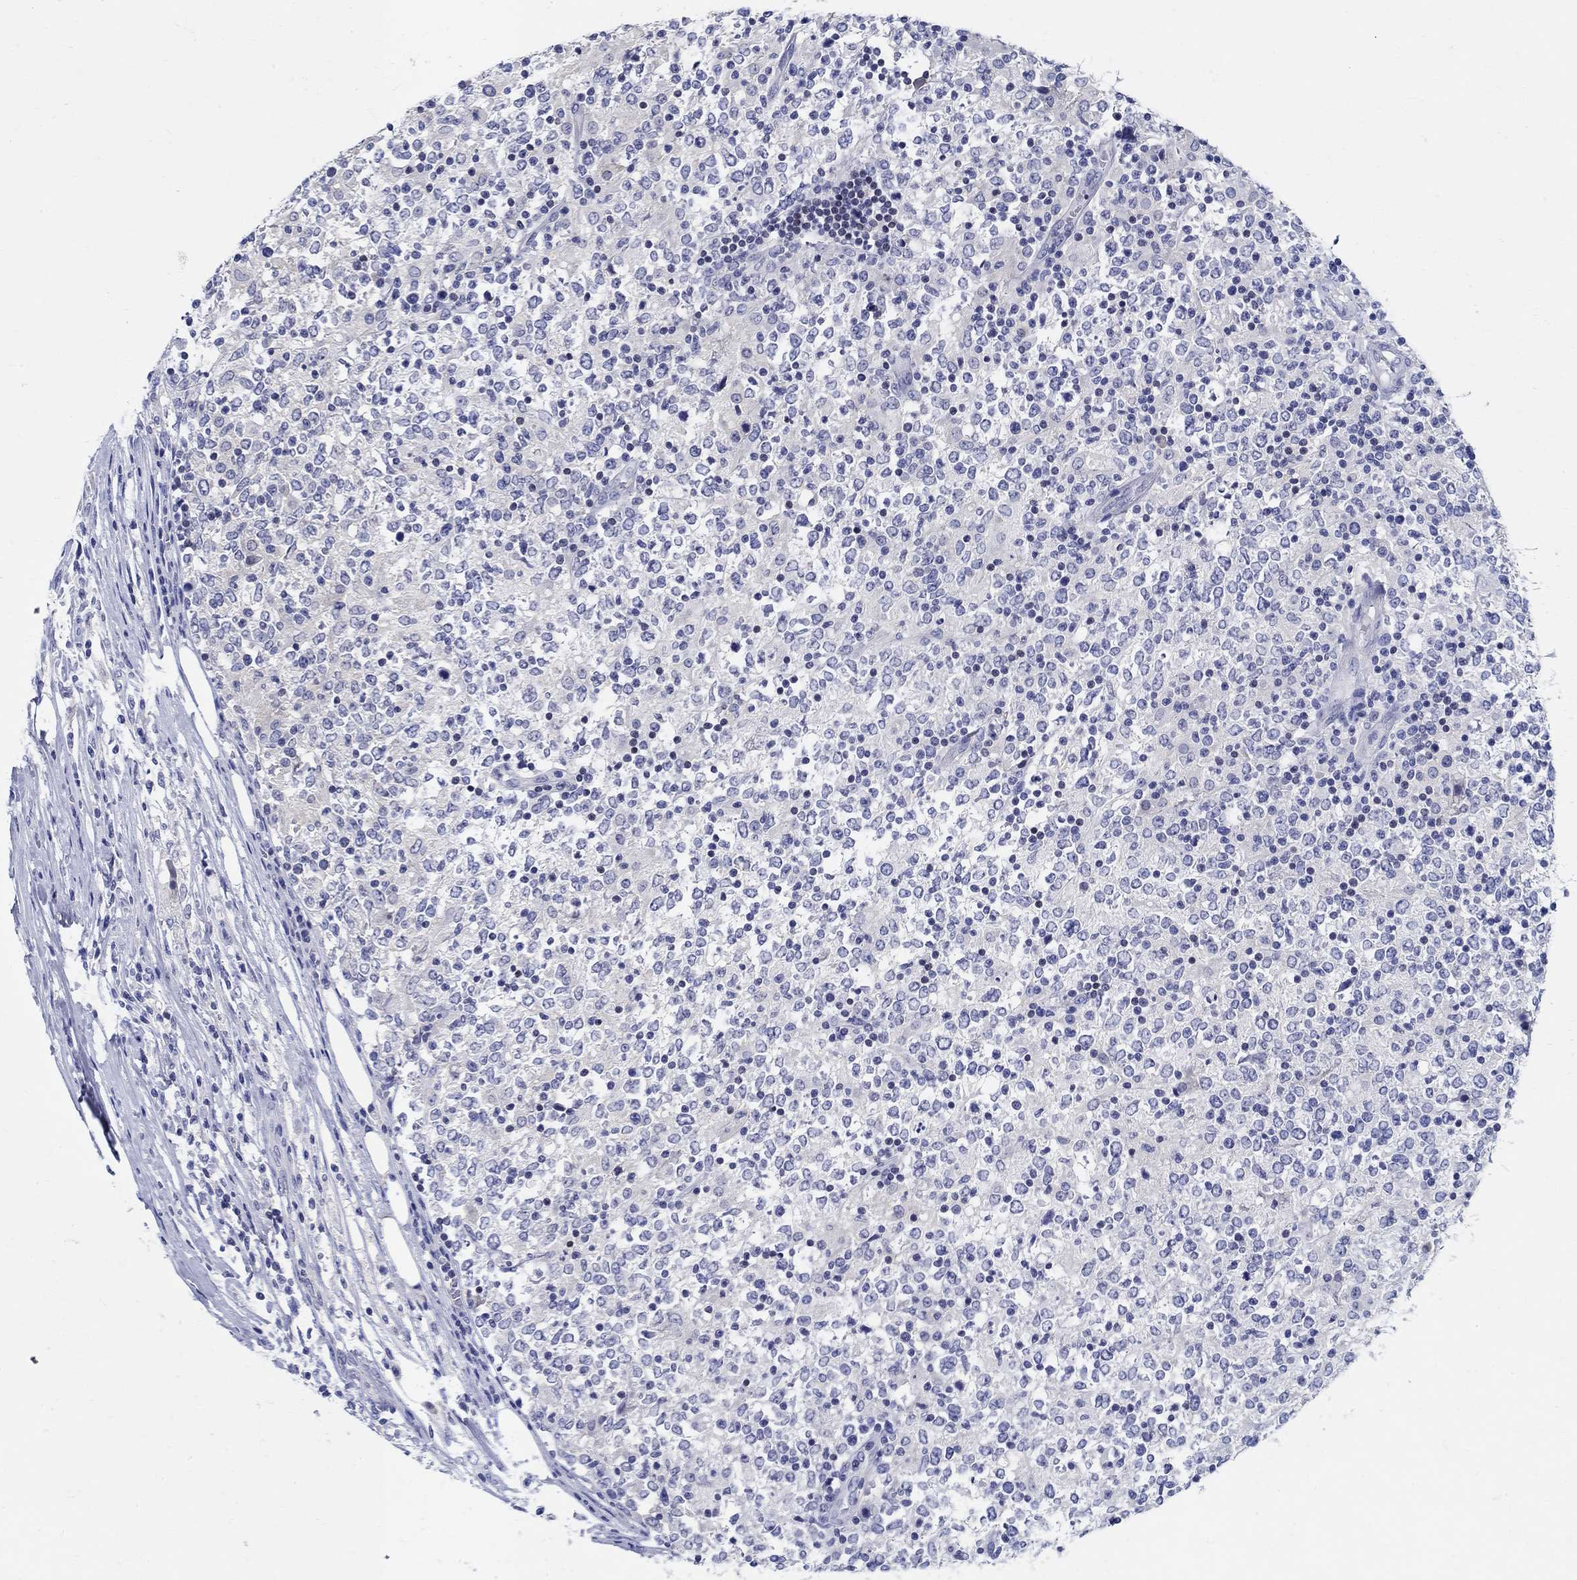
{"staining": {"intensity": "negative", "quantity": "none", "location": "none"}, "tissue": "lymphoma", "cell_type": "Tumor cells", "image_type": "cancer", "snomed": [{"axis": "morphology", "description": "Malignant lymphoma, non-Hodgkin's type, High grade"}, {"axis": "topography", "description": "Lymph node"}], "caption": "Lymphoma stained for a protein using IHC demonstrates no staining tumor cells.", "gene": "CRYGD", "patient": {"sex": "female", "age": 84}}